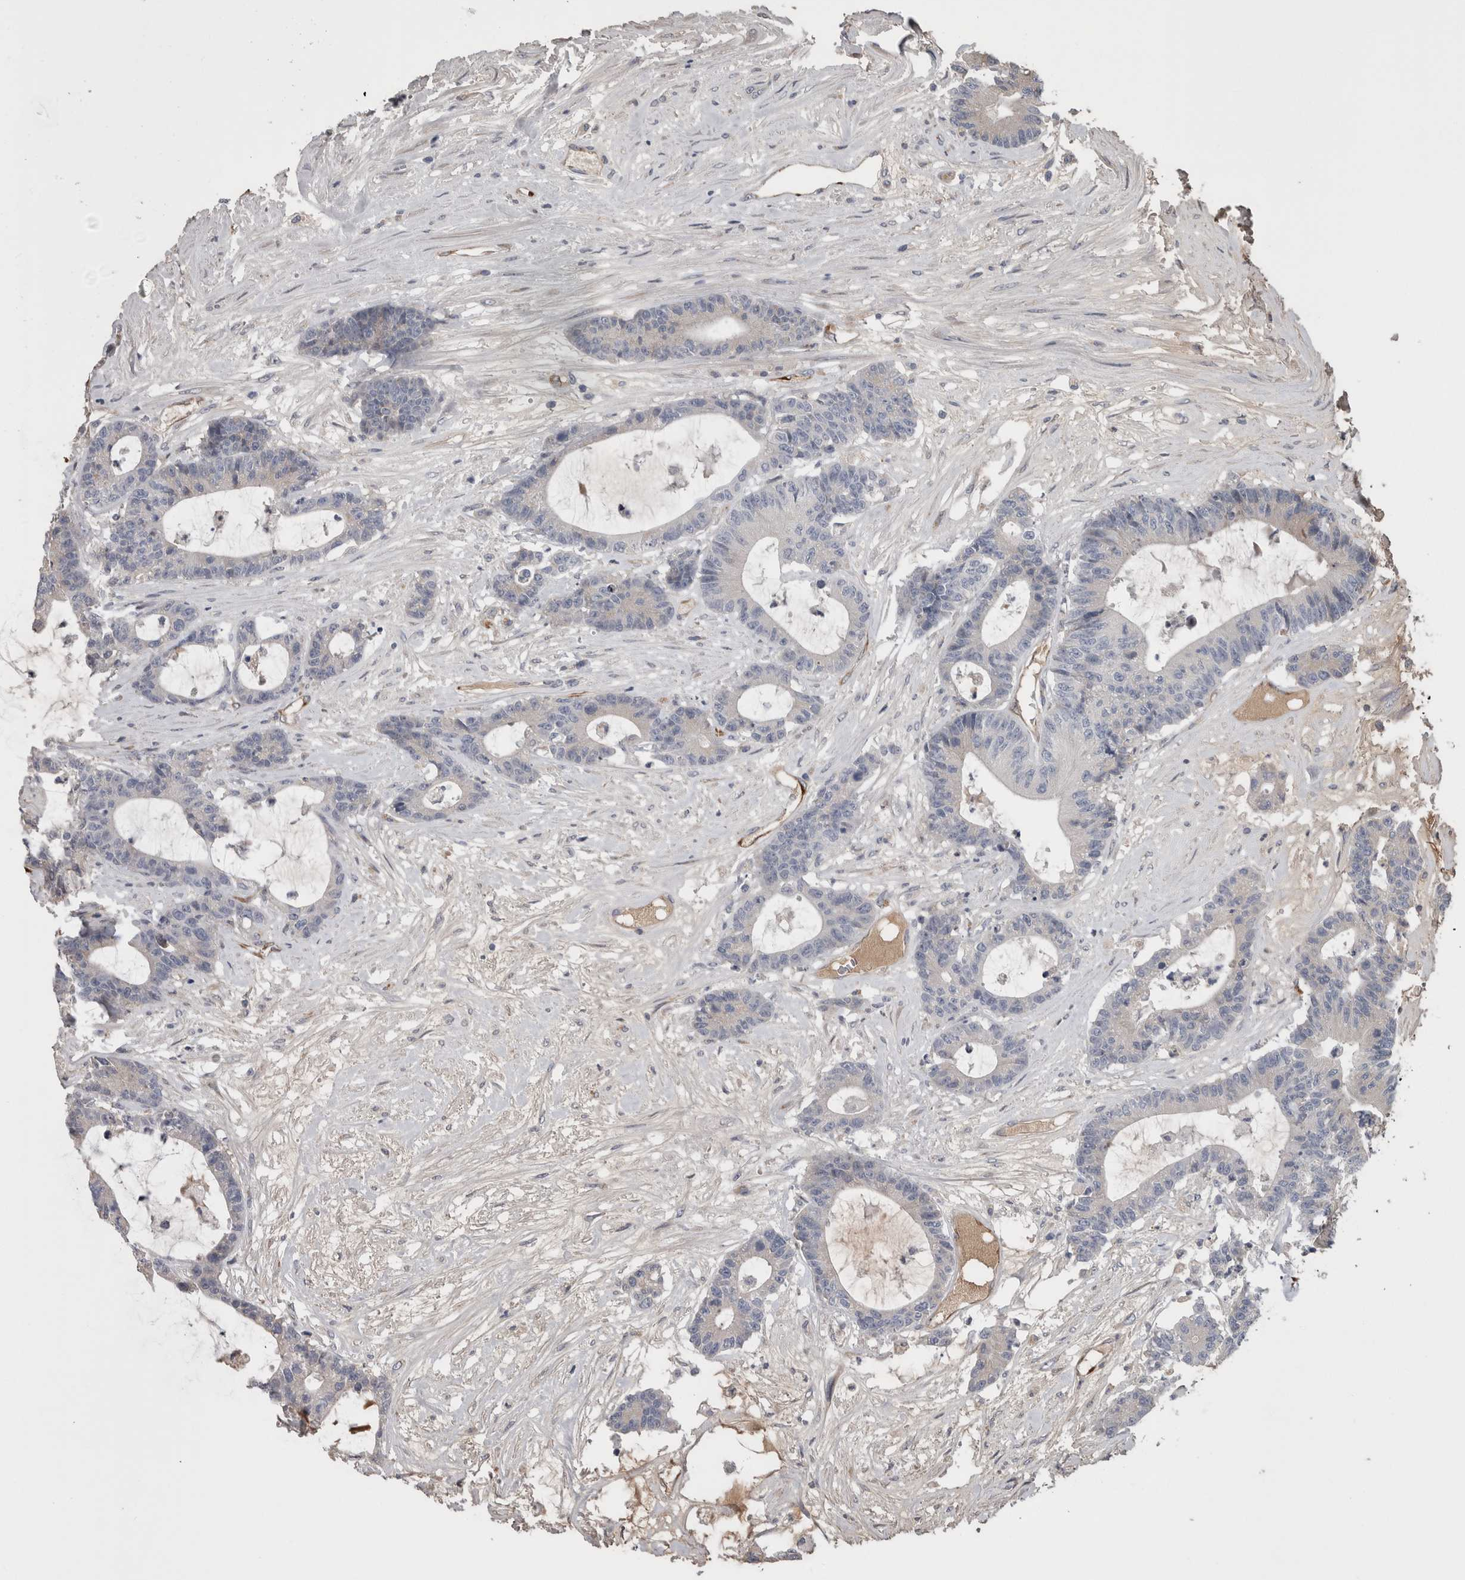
{"staining": {"intensity": "negative", "quantity": "none", "location": "none"}, "tissue": "colorectal cancer", "cell_type": "Tumor cells", "image_type": "cancer", "snomed": [{"axis": "morphology", "description": "Adenocarcinoma, NOS"}, {"axis": "topography", "description": "Colon"}], "caption": "Human colorectal cancer (adenocarcinoma) stained for a protein using IHC demonstrates no staining in tumor cells.", "gene": "STC1", "patient": {"sex": "female", "age": 84}}